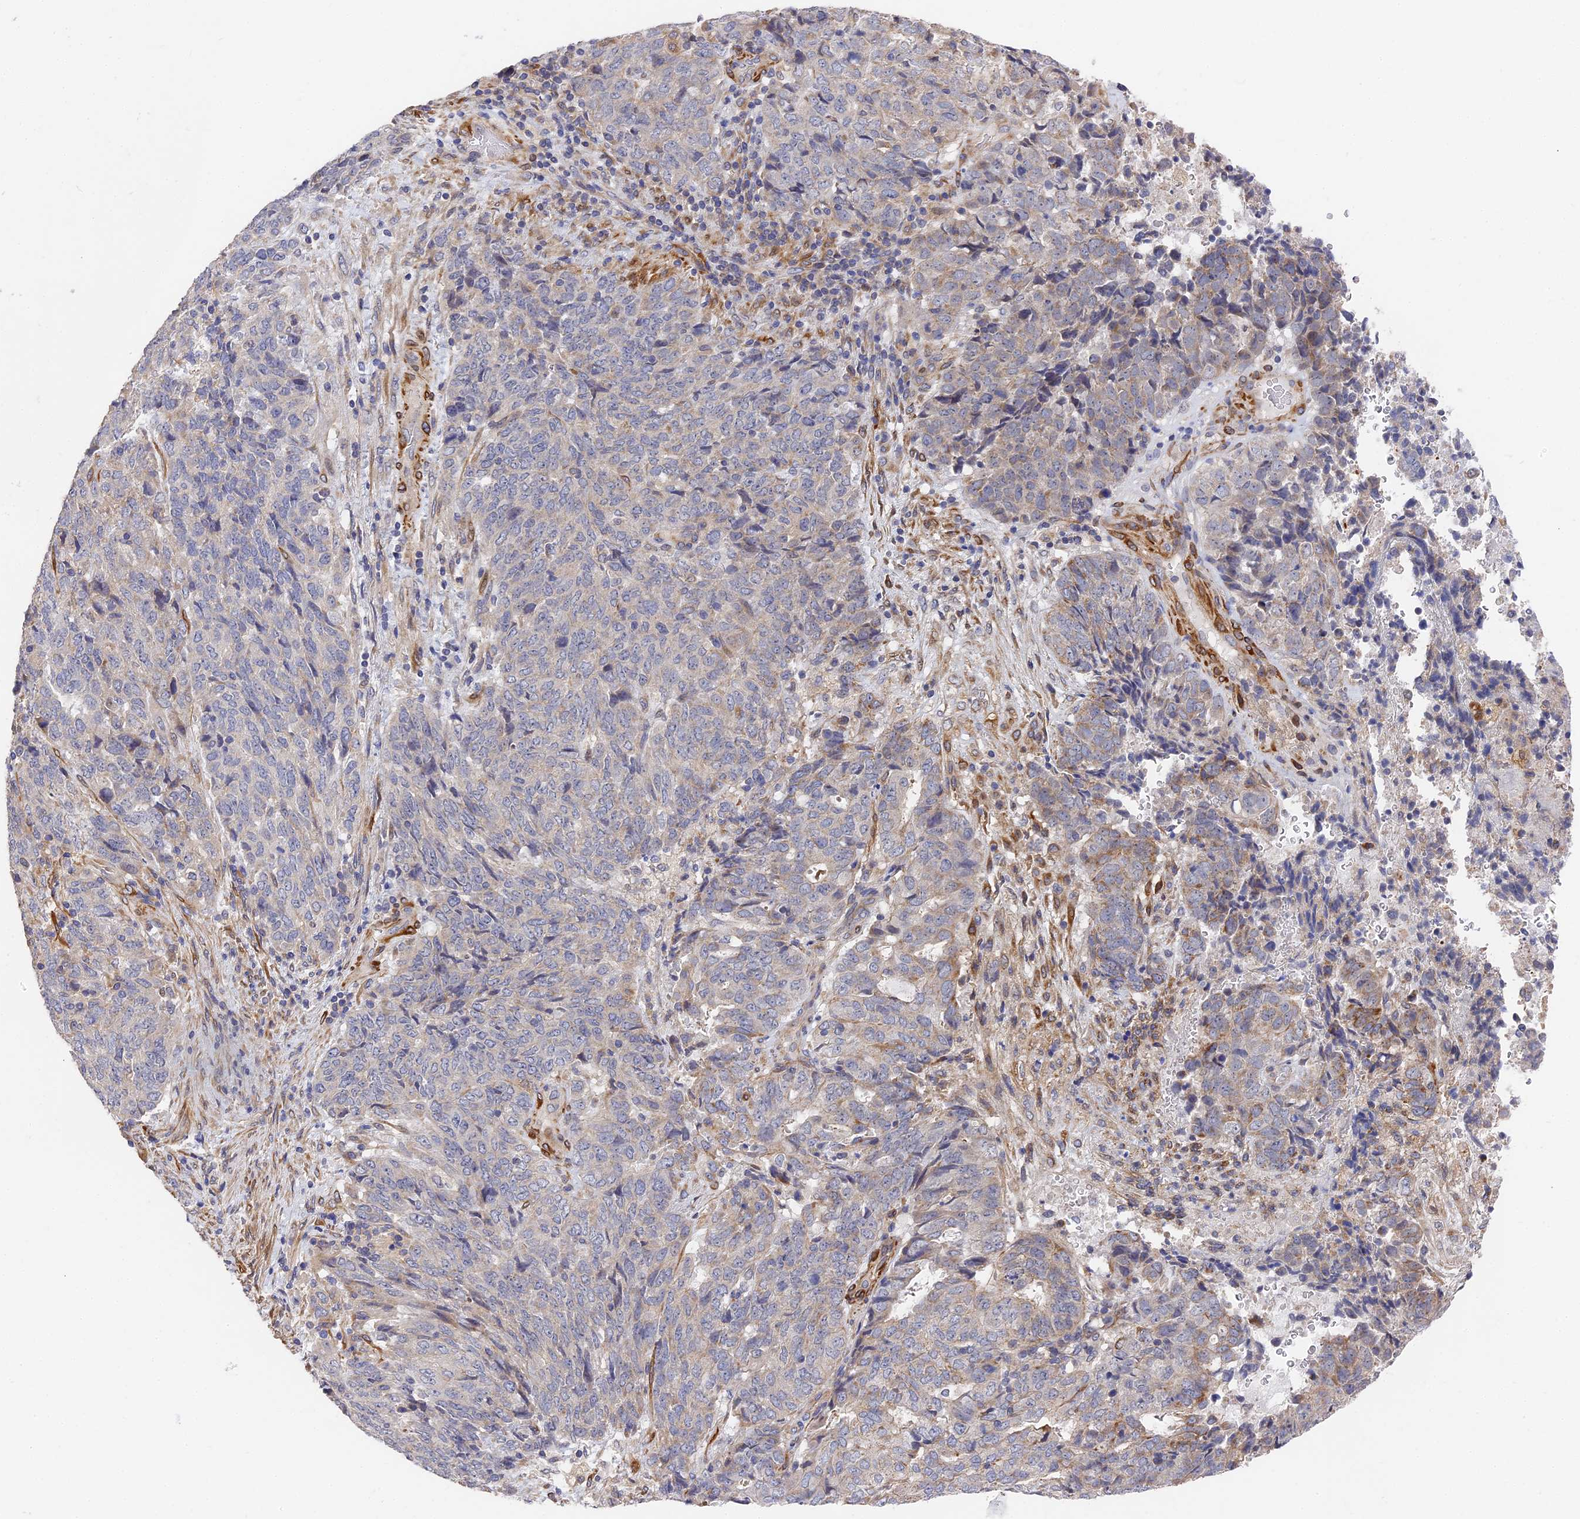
{"staining": {"intensity": "negative", "quantity": "none", "location": "none"}, "tissue": "endometrial cancer", "cell_type": "Tumor cells", "image_type": "cancer", "snomed": [{"axis": "morphology", "description": "Adenocarcinoma, NOS"}, {"axis": "topography", "description": "Endometrium"}], "caption": "DAB (3,3'-diaminobenzidine) immunohistochemical staining of human endometrial cancer (adenocarcinoma) shows no significant expression in tumor cells.", "gene": "CCDC113", "patient": {"sex": "female", "age": 80}}